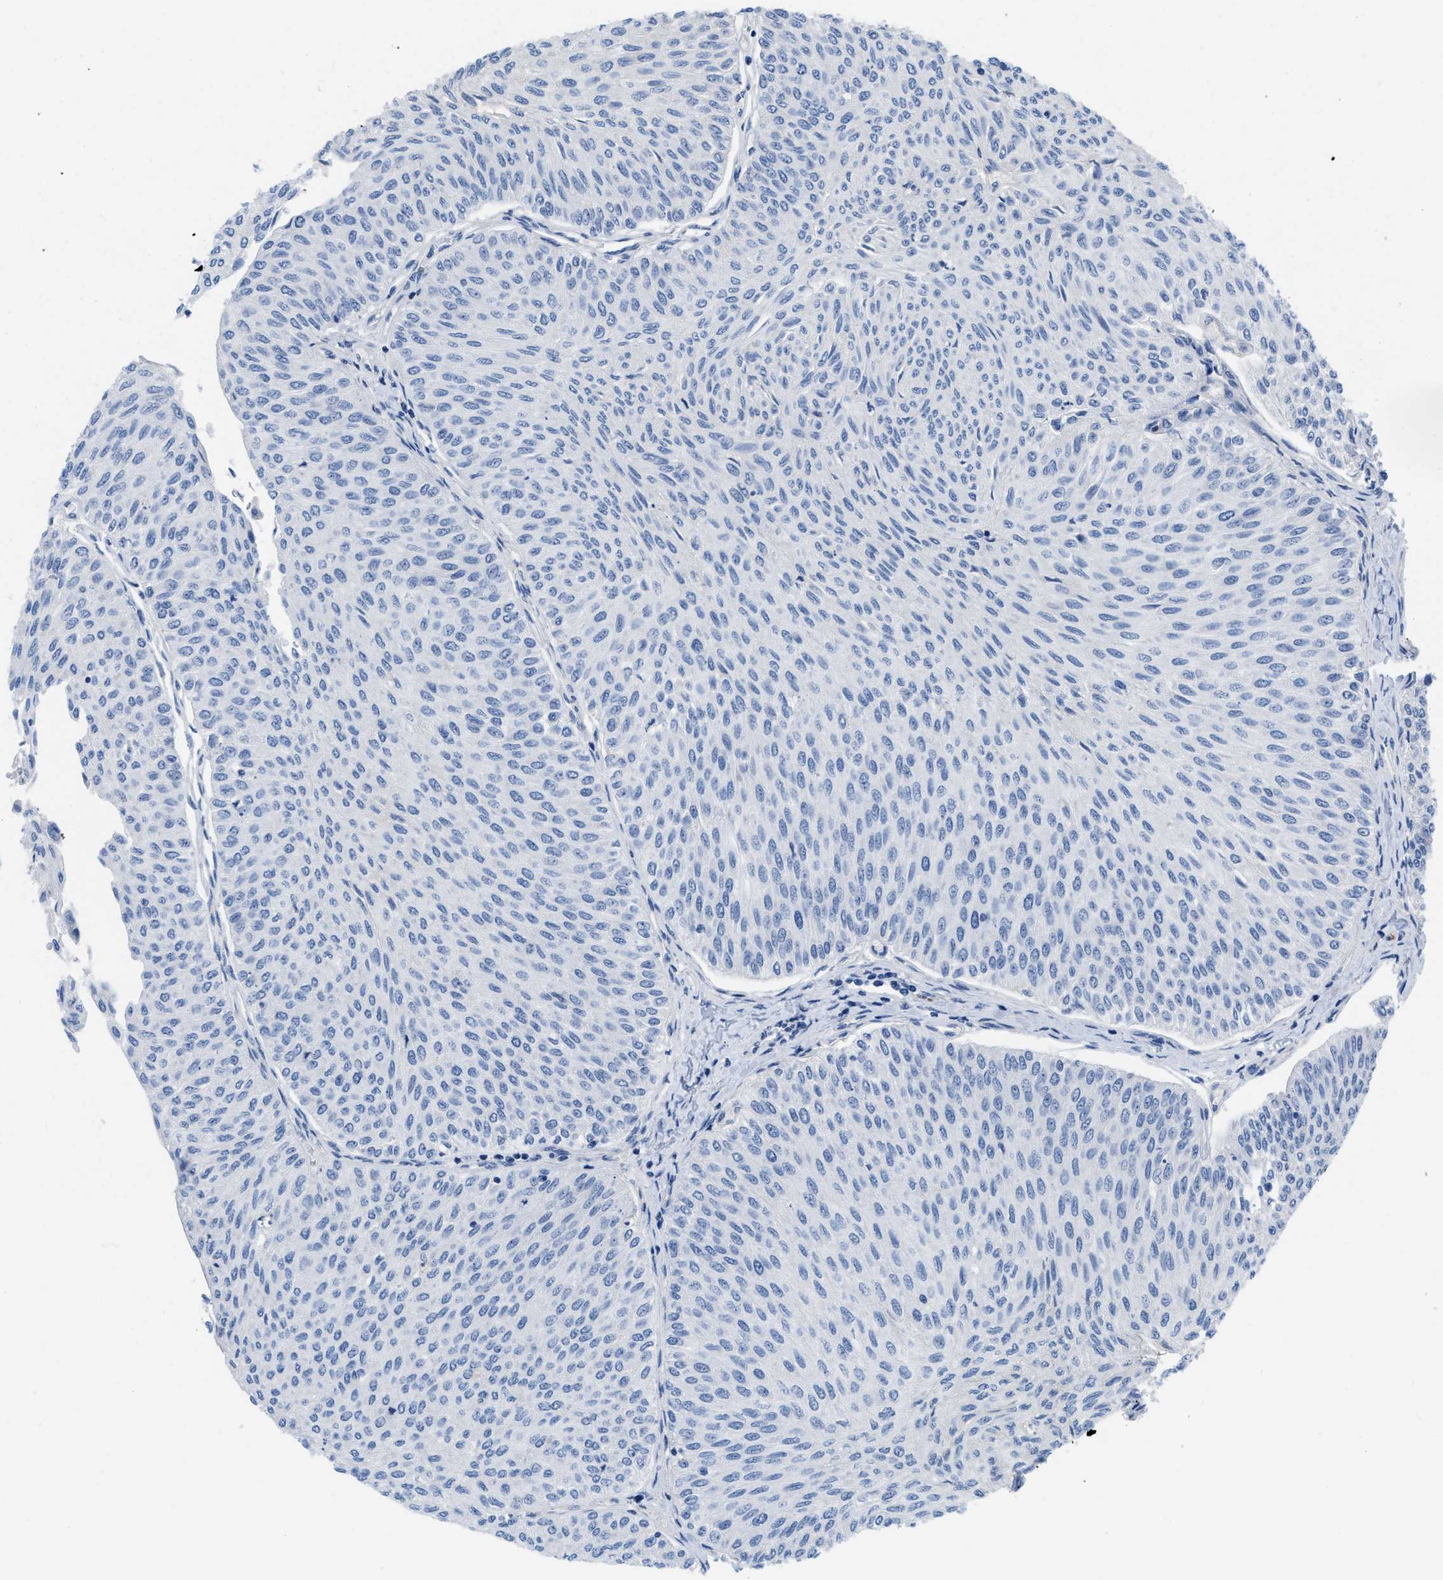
{"staining": {"intensity": "negative", "quantity": "none", "location": "none"}, "tissue": "urothelial cancer", "cell_type": "Tumor cells", "image_type": "cancer", "snomed": [{"axis": "morphology", "description": "Urothelial carcinoma, Low grade"}, {"axis": "topography", "description": "Urinary bladder"}], "caption": "Histopathology image shows no significant protein staining in tumor cells of urothelial carcinoma (low-grade).", "gene": "BOLL", "patient": {"sex": "male", "age": 78}}